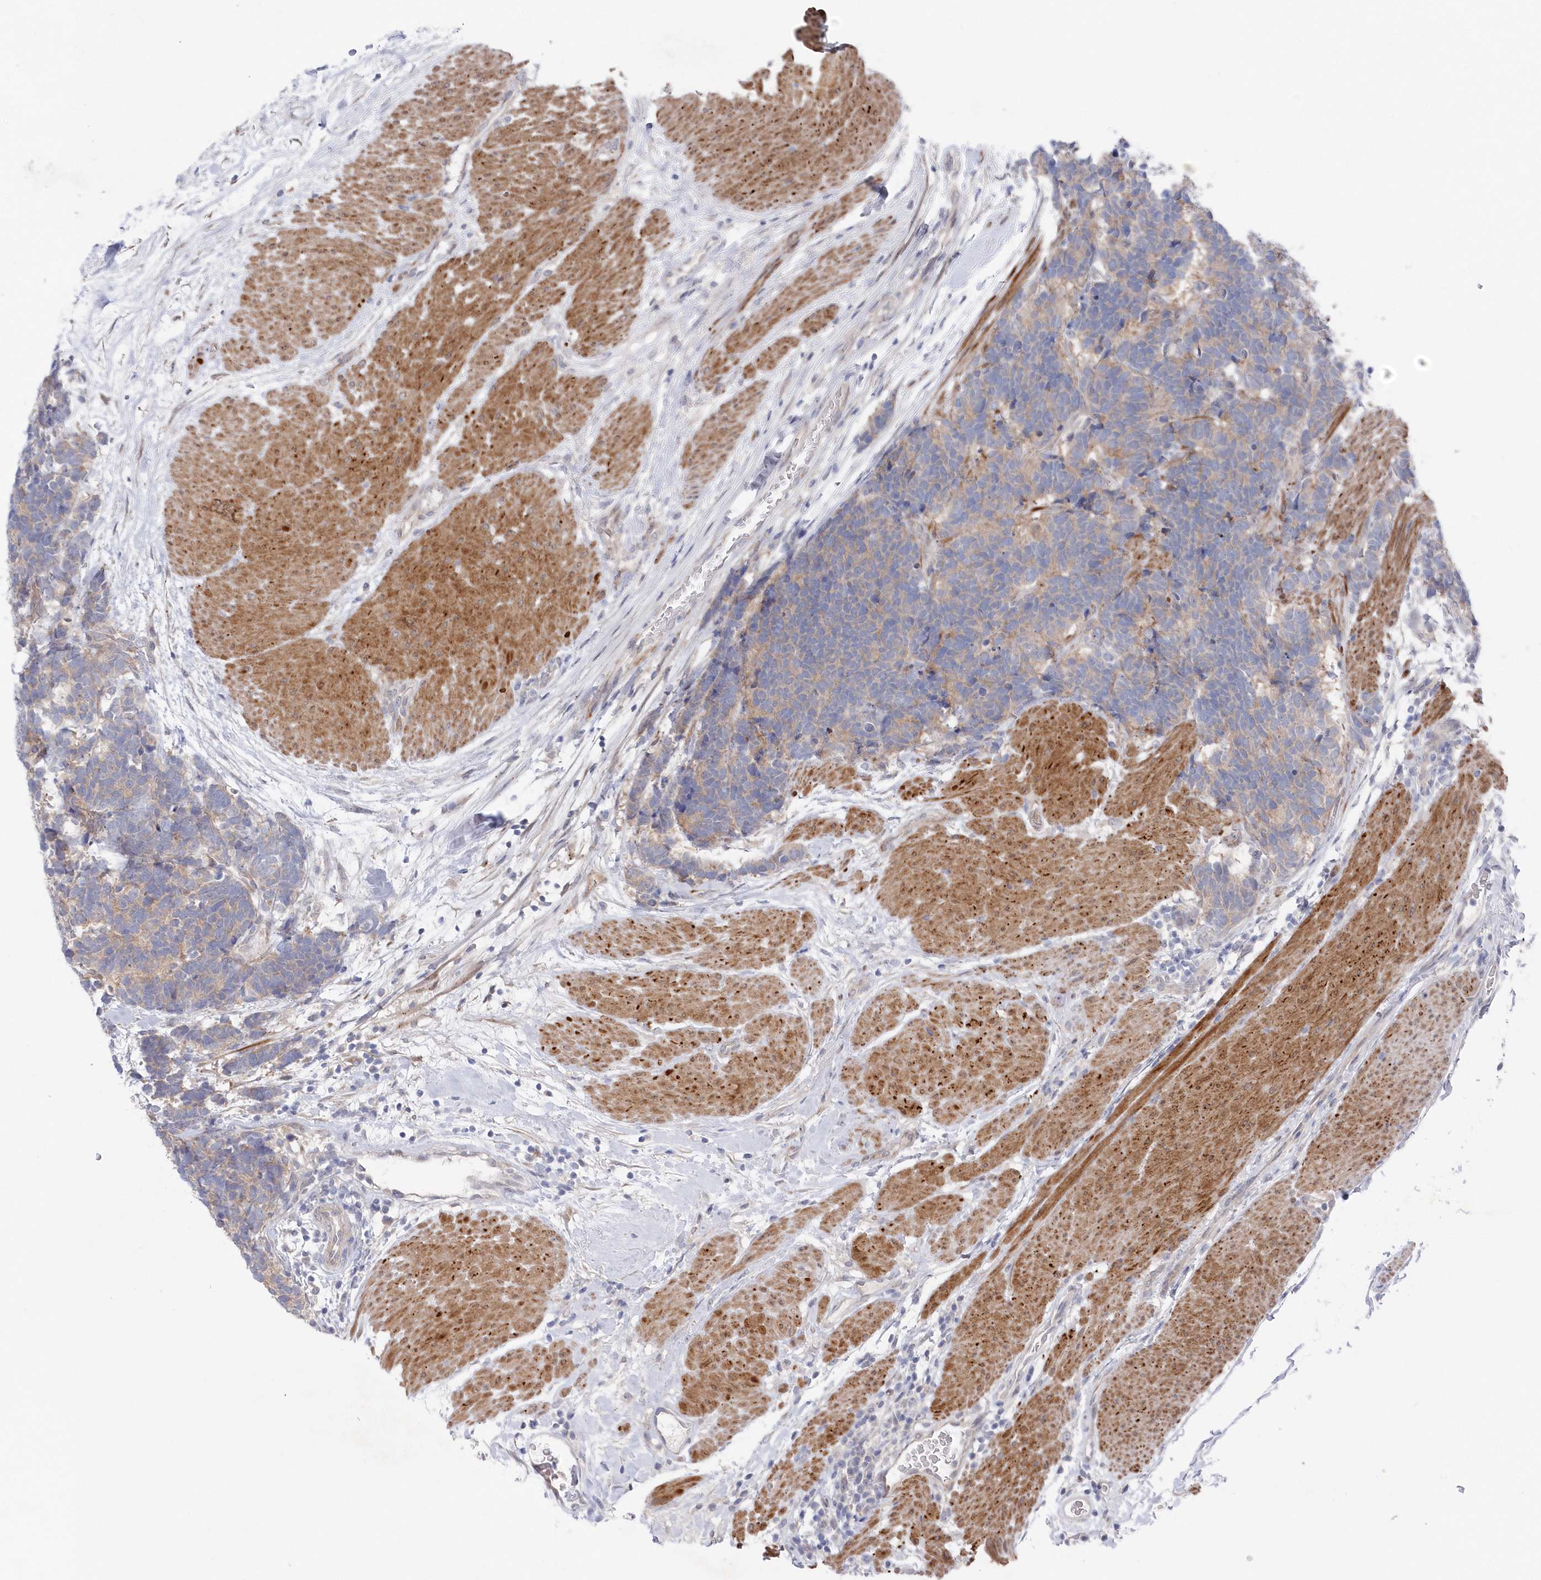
{"staining": {"intensity": "weak", "quantity": "<25%", "location": "cytoplasmic/membranous"}, "tissue": "carcinoid", "cell_type": "Tumor cells", "image_type": "cancer", "snomed": [{"axis": "morphology", "description": "Carcinoma, NOS"}, {"axis": "morphology", "description": "Carcinoid, malignant, NOS"}, {"axis": "topography", "description": "Urinary bladder"}], "caption": "An immunohistochemistry (IHC) histopathology image of carcinoid is shown. There is no staining in tumor cells of carcinoid.", "gene": "KIAA1586", "patient": {"sex": "male", "age": 57}}